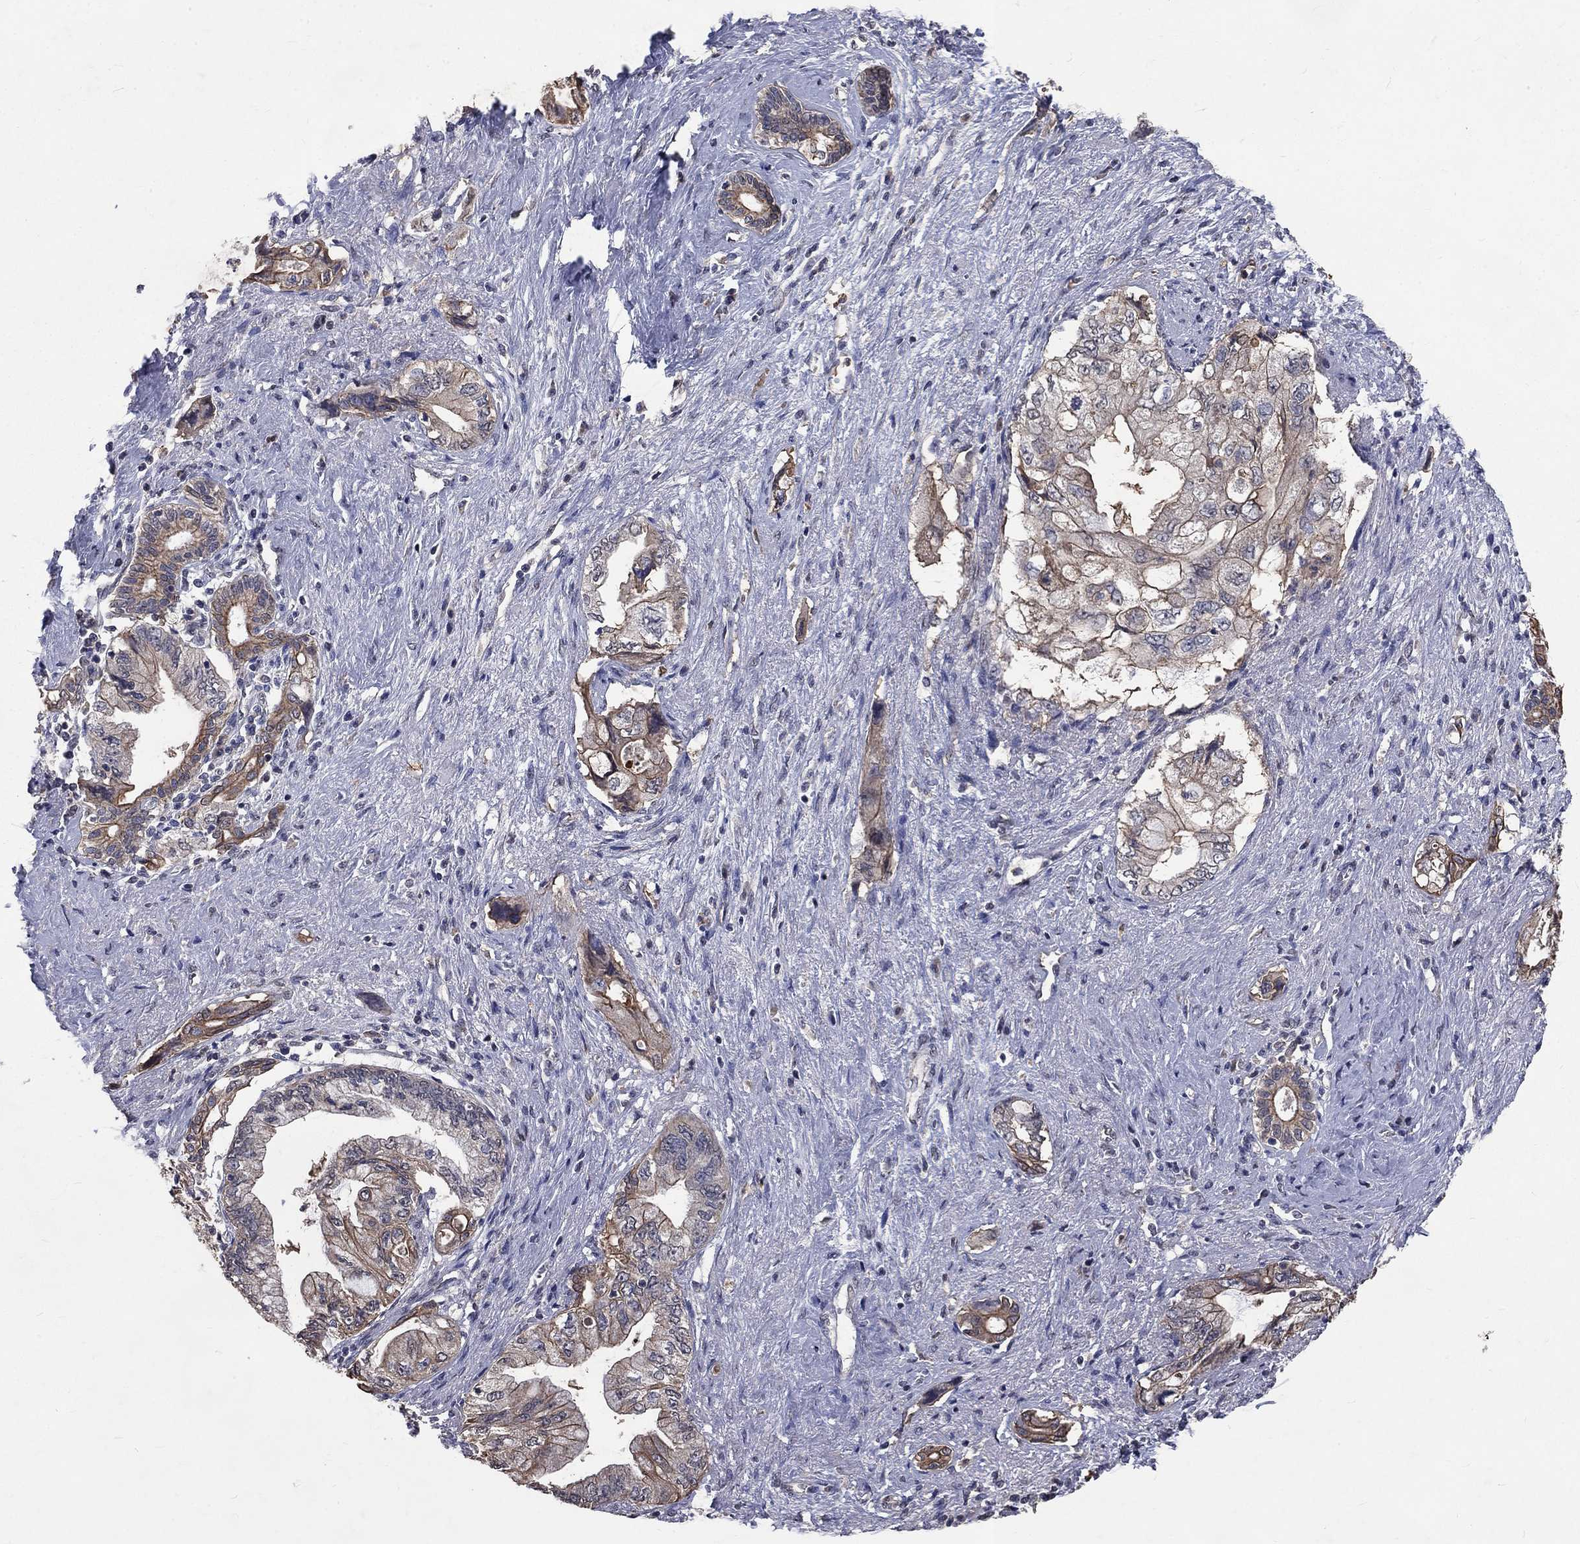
{"staining": {"intensity": "moderate", "quantity": "<25%", "location": "cytoplasmic/membranous"}, "tissue": "pancreatic cancer", "cell_type": "Tumor cells", "image_type": "cancer", "snomed": [{"axis": "morphology", "description": "Adenocarcinoma, NOS"}, {"axis": "topography", "description": "Pancreas"}], "caption": "Adenocarcinoma (pancreatic) stained with a protein marker reveals moderate staining in tumor cells.", "gene": "CHST5", "patient": {"sex": "female", "age": 73}}